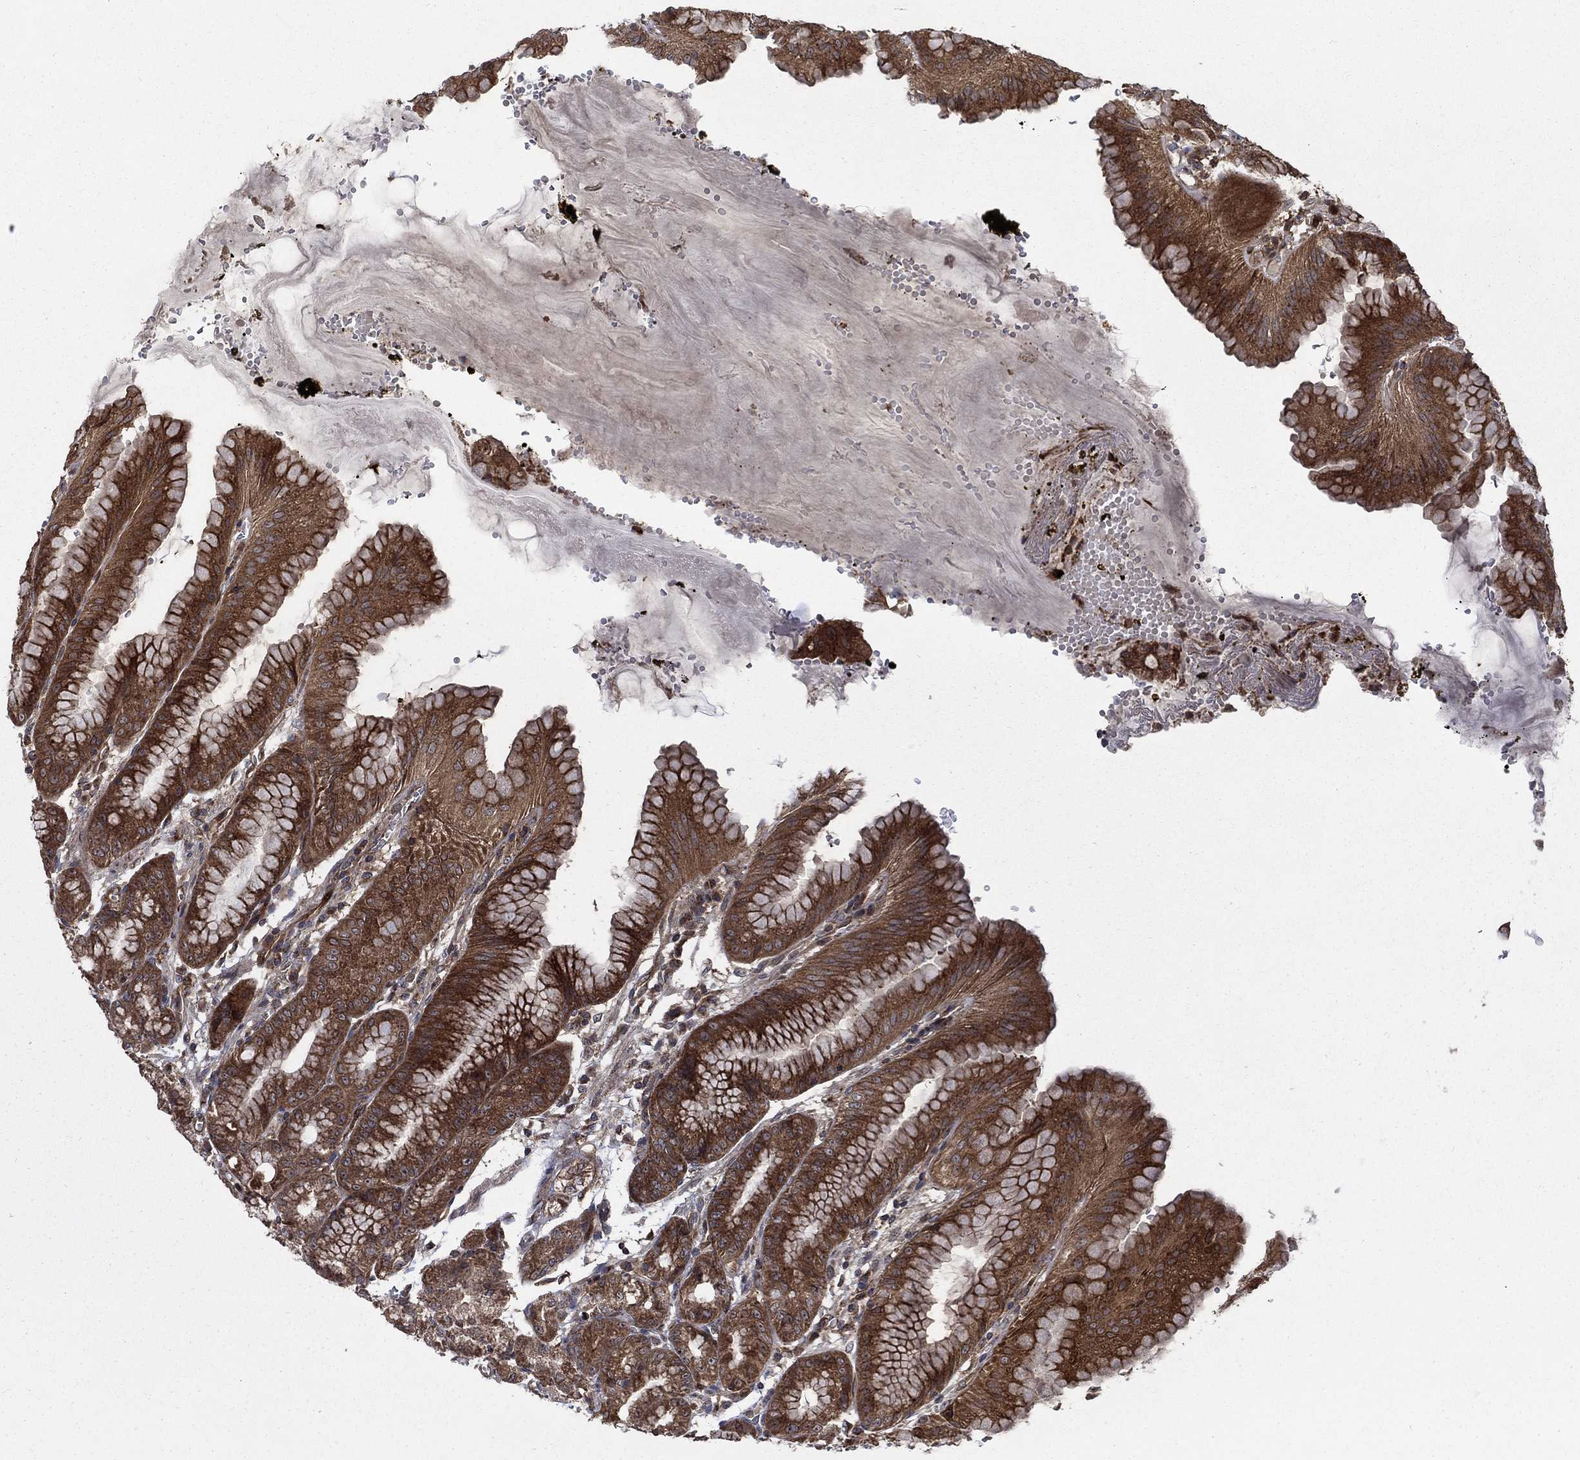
{"staining": {"intensity": "strong", "quantity": ">75%", "location": "cytoplasmic/membranous"}, "tissue": "stomach", "cell_type": "Glandular cells", "image_type": "normal", "snomed": [{"axis": "morphology", "description": "Normal tissue, NOS"}, {"axis": "topography", "description": "Stomach, lower"}], "caption": "Immunohistochemistry photomicrograph of normal stomach: stomach stained using immunohistochemistry (IHC) demonstrates high levels of strong protein expression localized specifically in the cytoplasmic/membranous of glandular cells, appearing as a cytoplasmic/membranous brown color.", "gene": "IFI35", "patient": {"sex": "male", "age": 71}}